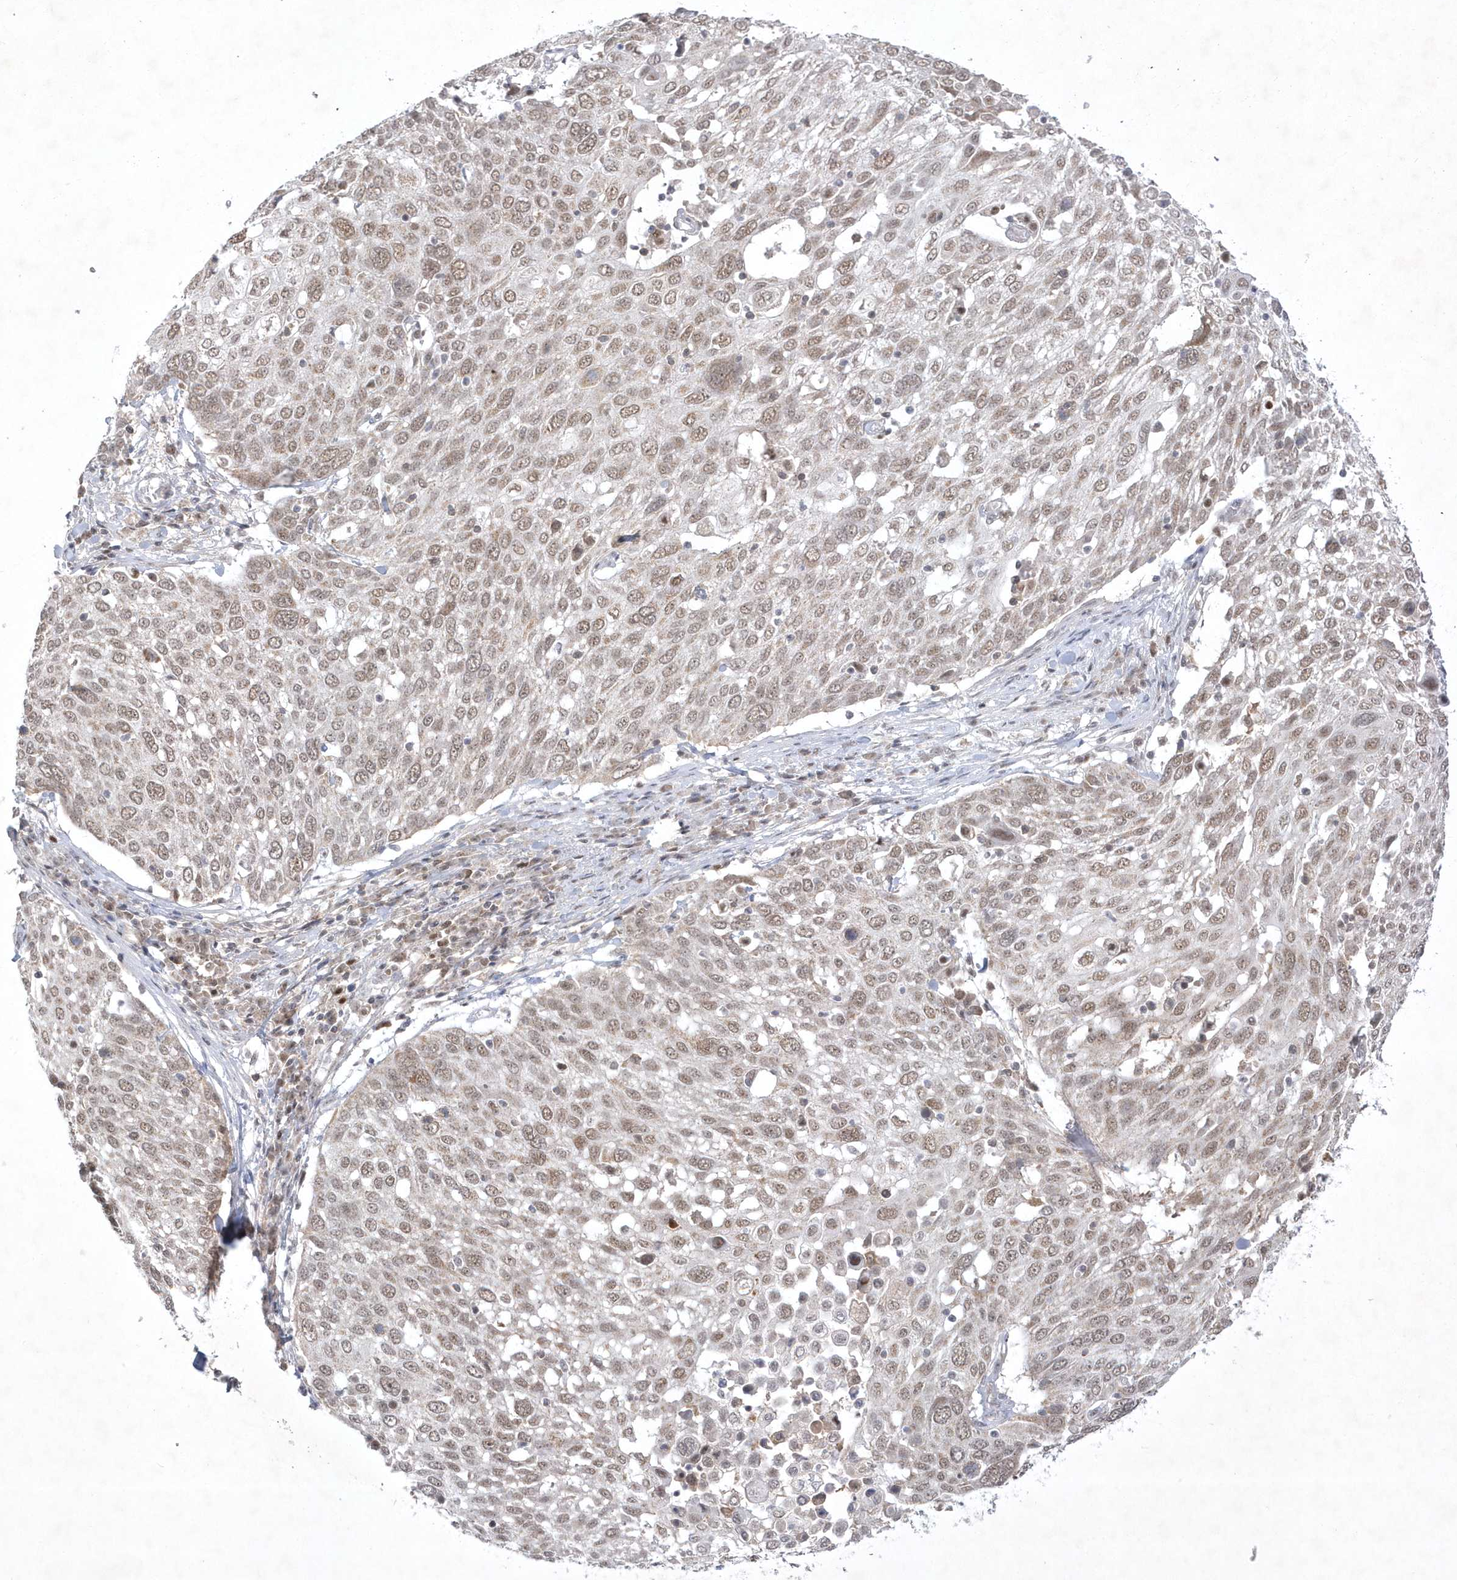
{"staining": {"intensity": "moderate", "quantity": ">75%", "location": "nuclear"}, "tissue": "lung cancer", "cell_type": "Tumor cells", "image_type": "cancer", "snomed": [{"axis": "morphology", "description": "Squamous cell carcinoma, NOS"}, {"axis": "topography", "description": "Lung"}], "caption": "Tumor cells show medium levels of moderate nuclear positivity in about >75% of cells in human lung cancer.", "gene": "CPSF3", "patient": {"sex": "male", "age": 65}}